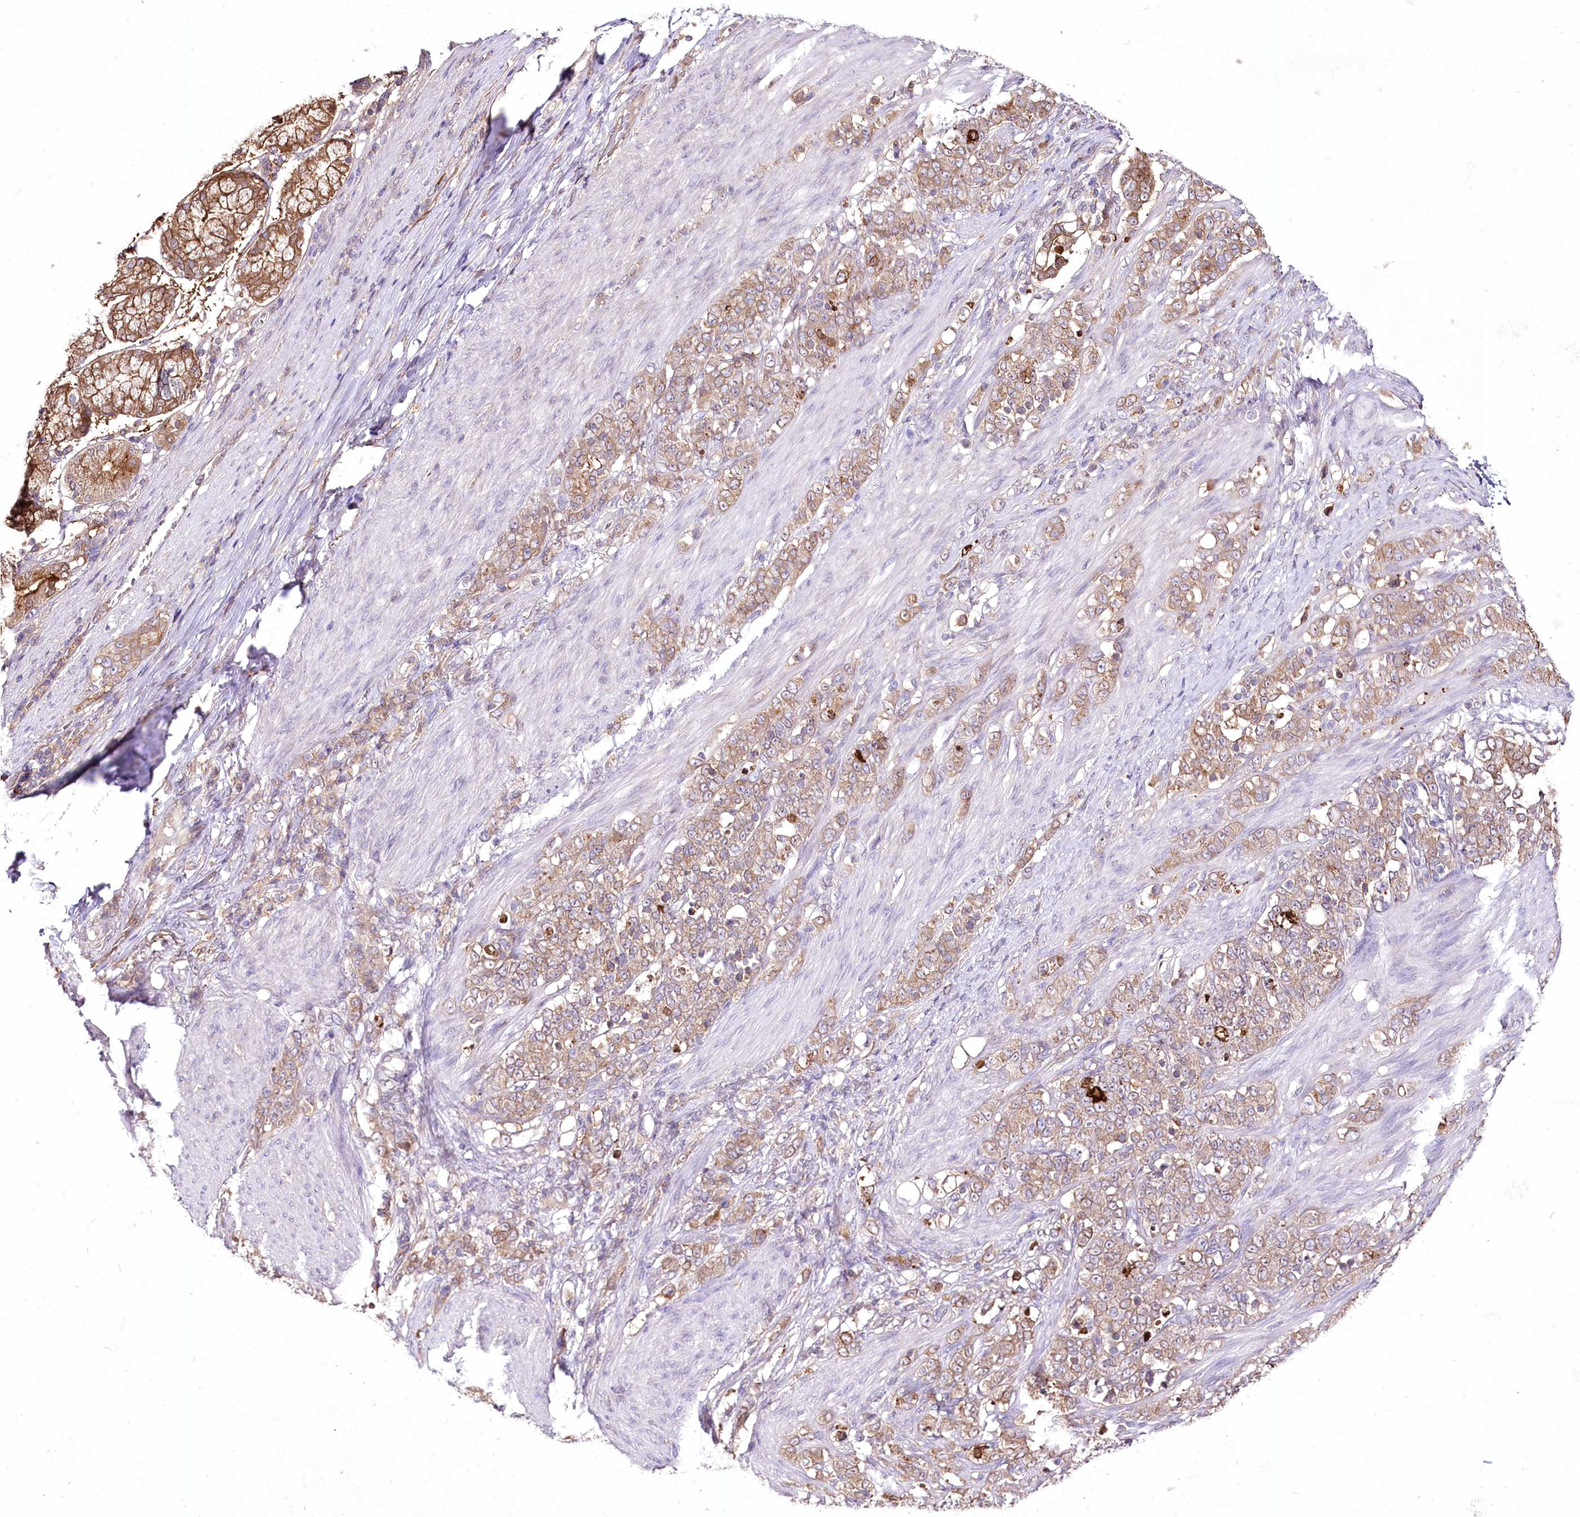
{"staining": {"intensity": "moderate", "quantity": ">75%", "location": "cytoplasmic/membranous"}, "tissue": "stomach cancer", "cell_type": "Tumor cells", "image_type": "cancer", "snomed": [{"axis": "morphology", "description": "Adenocarcinoma, NOS"}, {"axis": "topography", "description": "Stomach"}], "caption": "The photomicrograph exhibits immunohistochemical staining of stomach cancer (adenocarcinoma). There is moderate cytoplasmic/membranous staining is seen in about >75% of tumor cells. Nuclei are stained in blue.", "gene": "UGP2", "patient": {"sex": "female", "age": 79}}